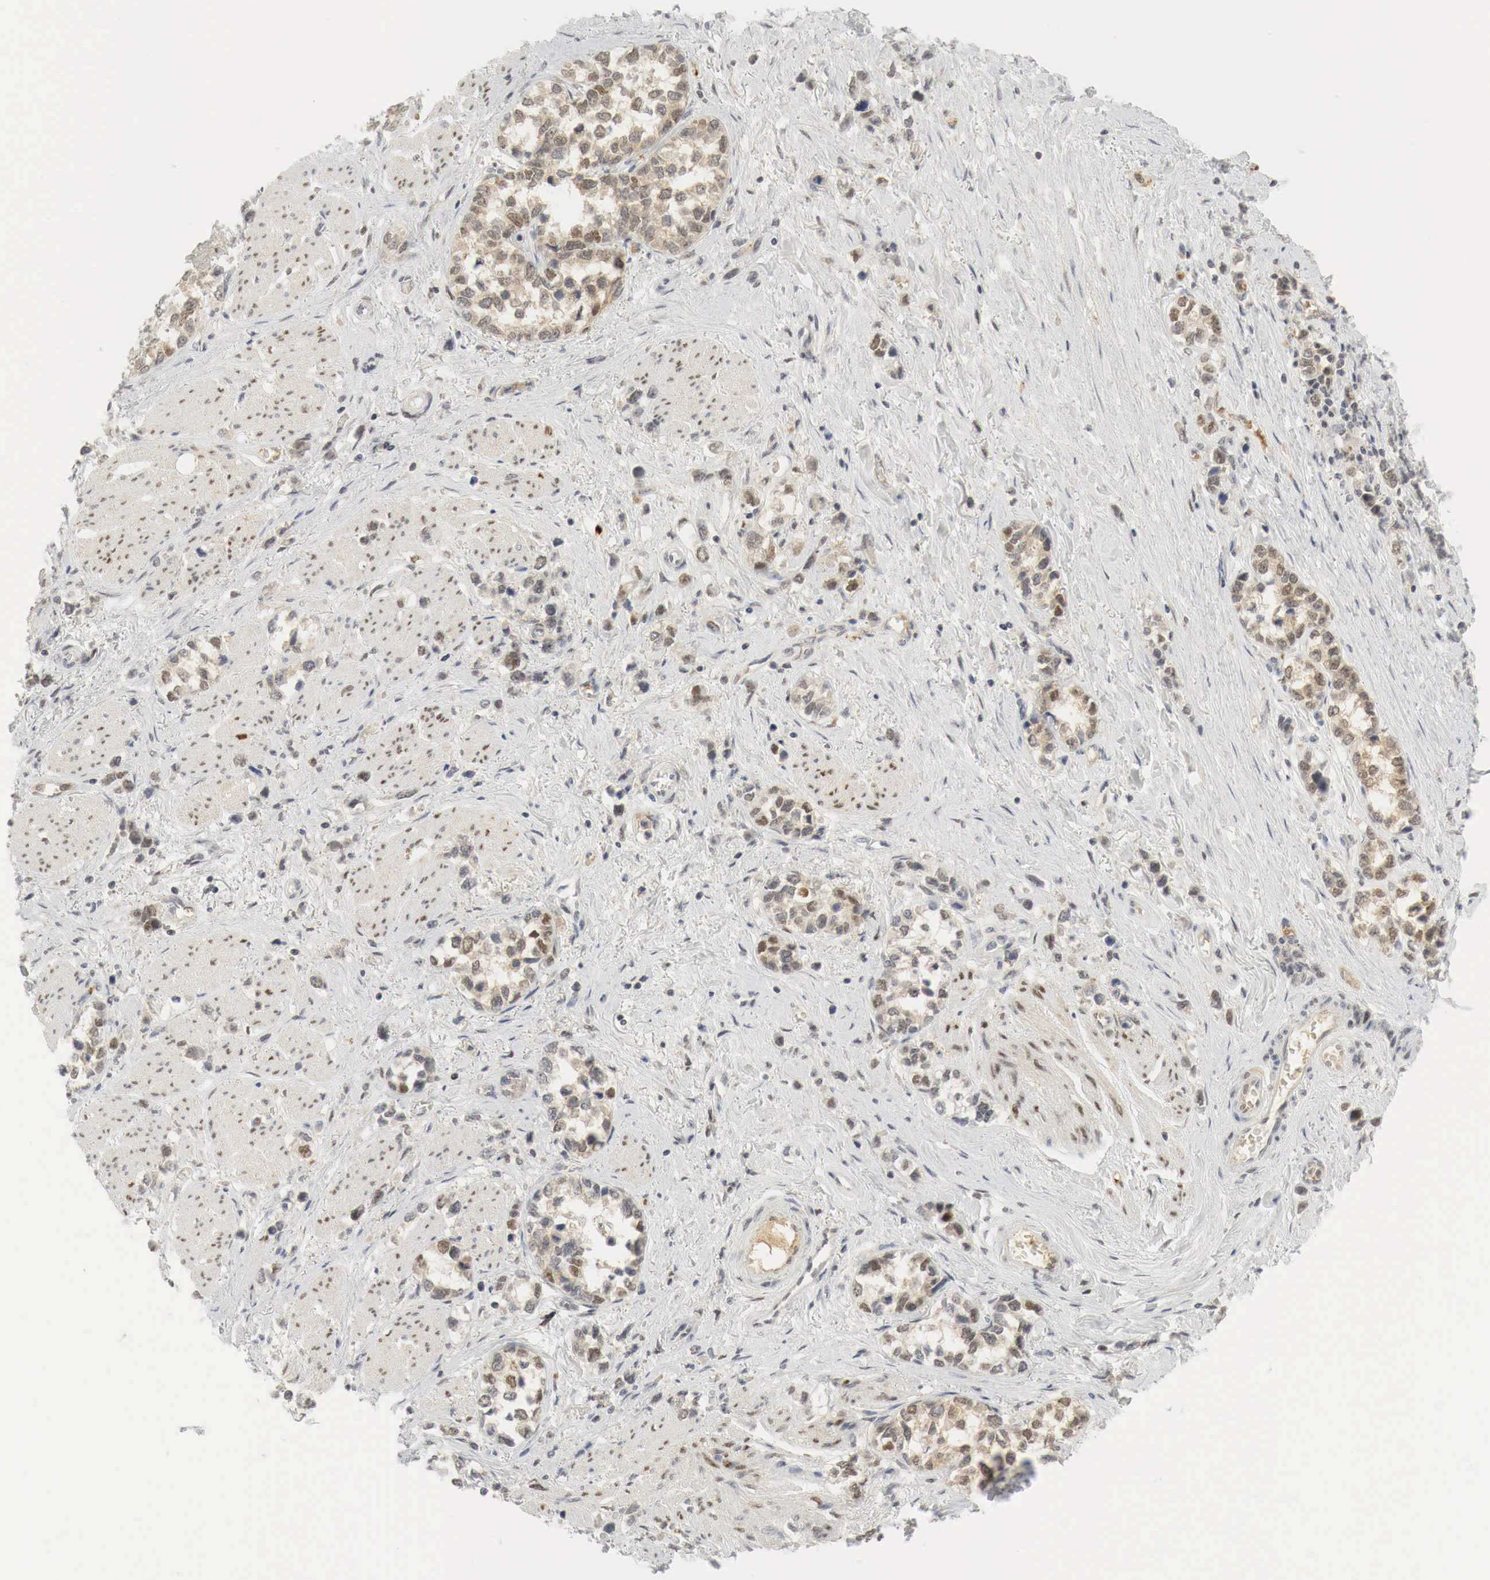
{"staining": {"intensity": "moderate", "quantity": "25%-75%", "location": "cytoplasmic/membranous,nuclear"}, "tissue": "stomach cancer", "cell_type": "Tumor cells", "image_type": "cancer", "snomed": [{"axis": "morphology", "description": "Adenocarcinoma, NOS"}, {"axis": "topography", "description": "Stomach, upper"}], "caption": "This micrograph displays immunohistochemistry staining of human adenocarcinoma (stomach), with medium moderate cytoplasmic/membranous and nuclear staining in about 25%-75% of tumor cells.", "gene": "MYC", "patient": {"sex": "male", "age": 76}}